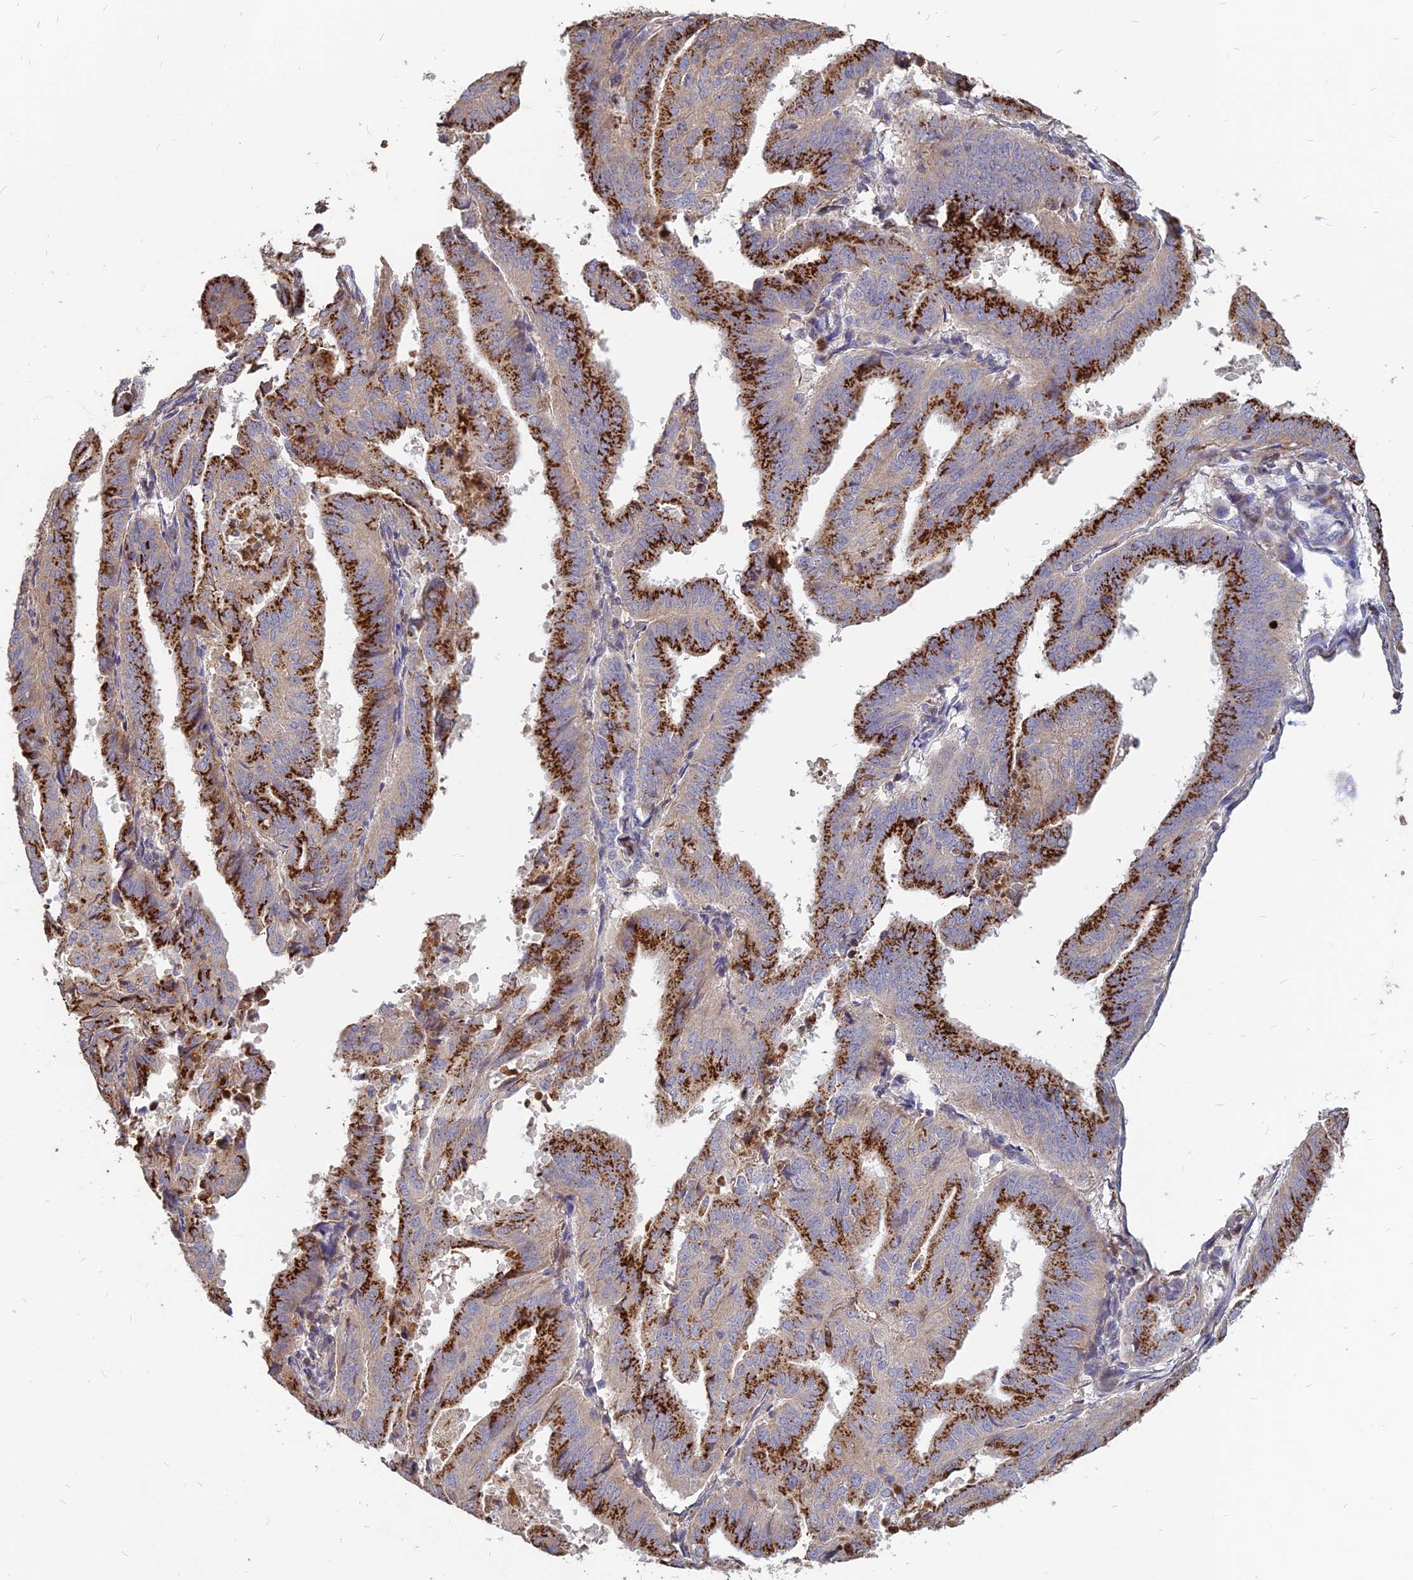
{"staining": {"intensity": "strong", "quantity": ">75%", "location": "cytoplasmic/membranous"}, "tissue": "endometrial cancer", "cell_type": "Tumor cells", "image_type": "cancer", "snomed": [{"axis": "morphology", "description": "Adenocarcinoma, NOS"}, {"axis": "topography", "description": "Uterus"}], "caption": "Endometrial adenocarcinoma stained for a protein (brown) exhibits strong cytoplasmic/membranous positive positivity in approximately >75% of tumor cells.", "gene": "ST3GAL6", "patient": {"sex": "female", "age": 77}}